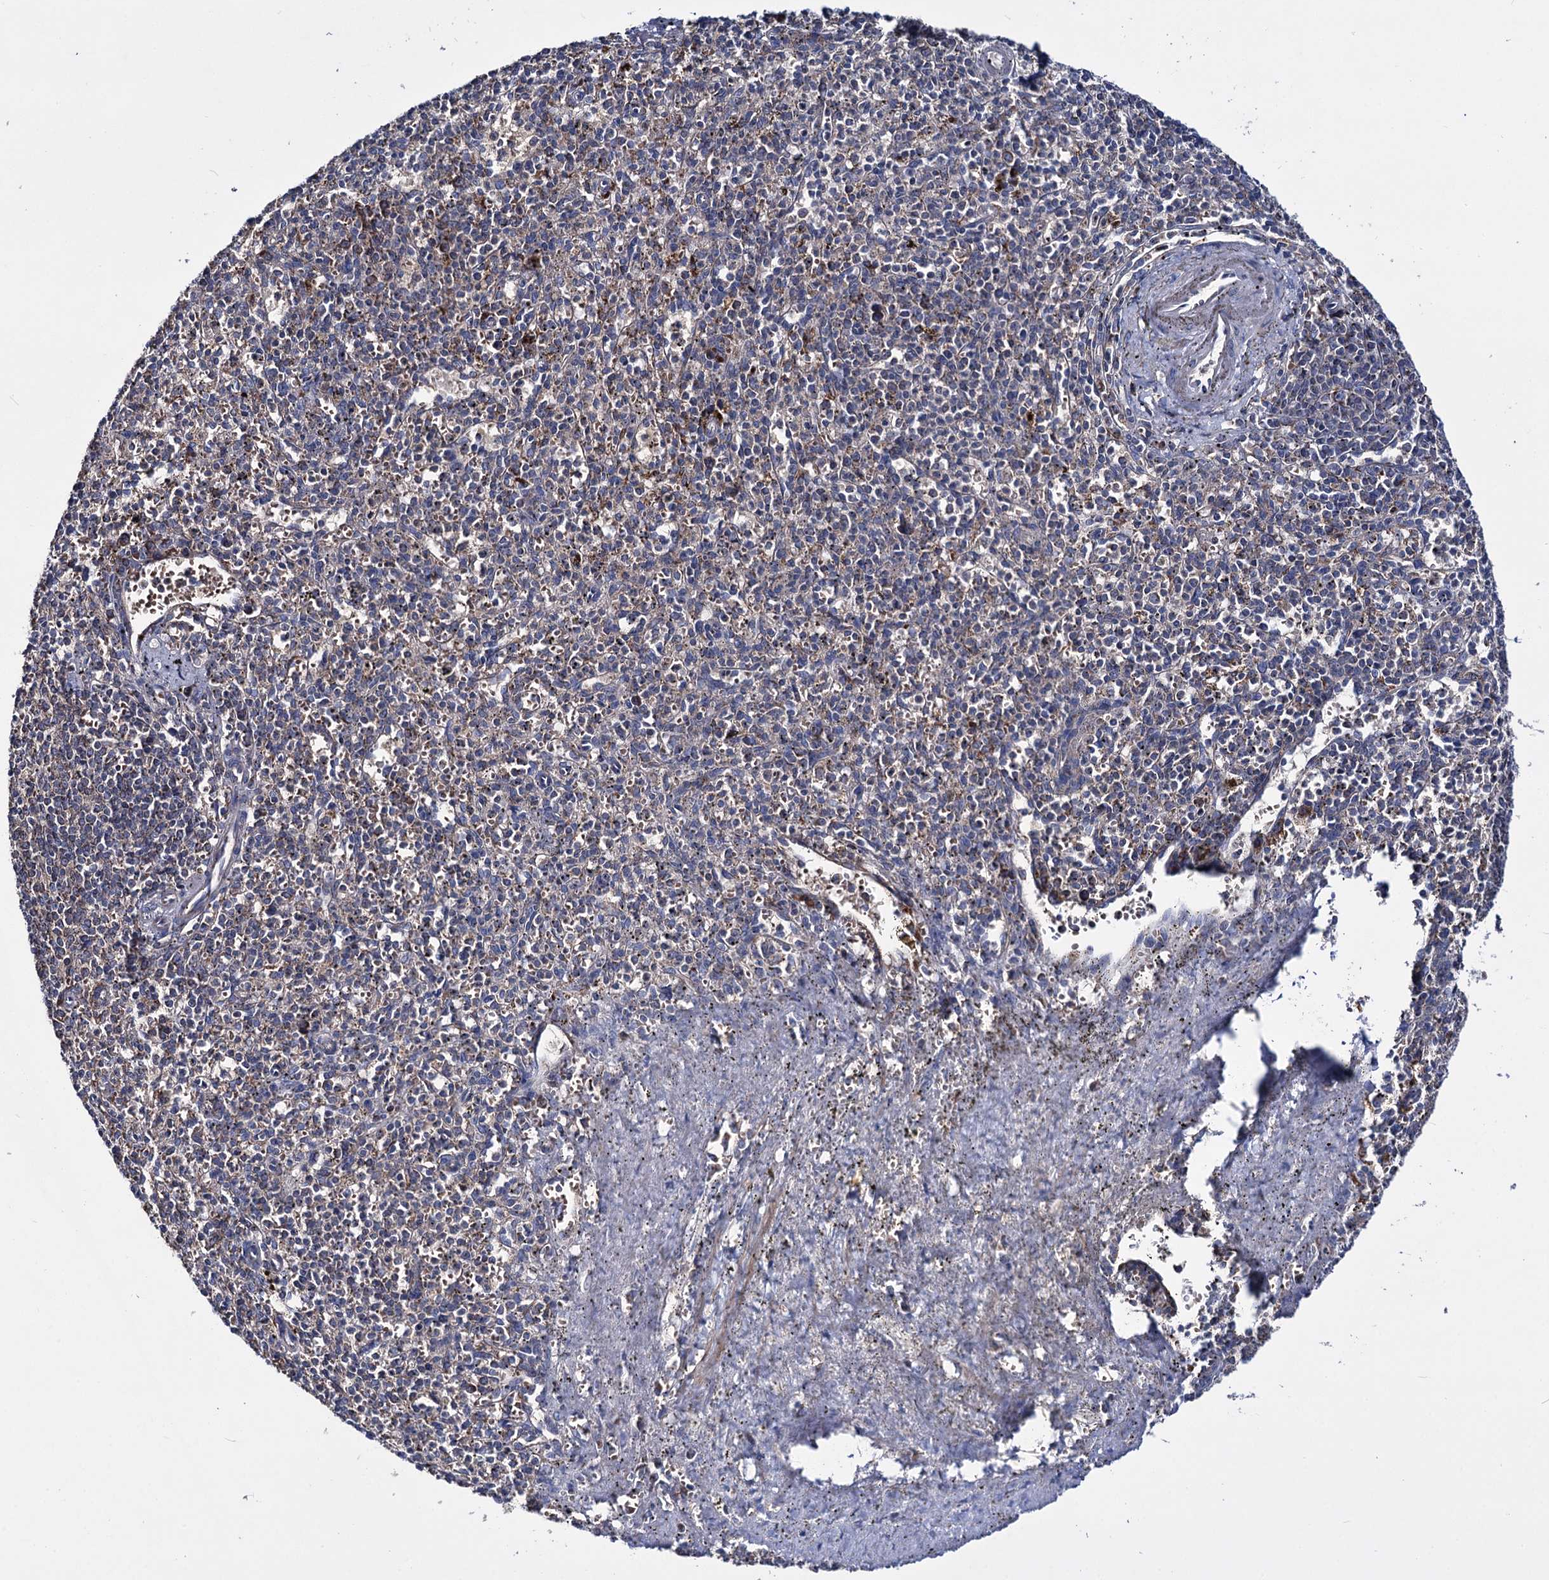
{"staining": {"intensity": "weak", "quantity": "<25%", "location": "cytoplasmic/membranous"}, "tissue": "spleen", "cell_type": "Cells in red pulp", "image_type": "normal", "snomed": [{"axis": "morphology", "description": "Normal tissue, NOS"}, {"axis": "topography", "description": "Spleen"}], "caption": "A micrograph of spleen stained for a protein exhibits no brown staining in cells in red pulp.", "gene": "CLPB", "patient": {"sex": "male", "age": 72}}